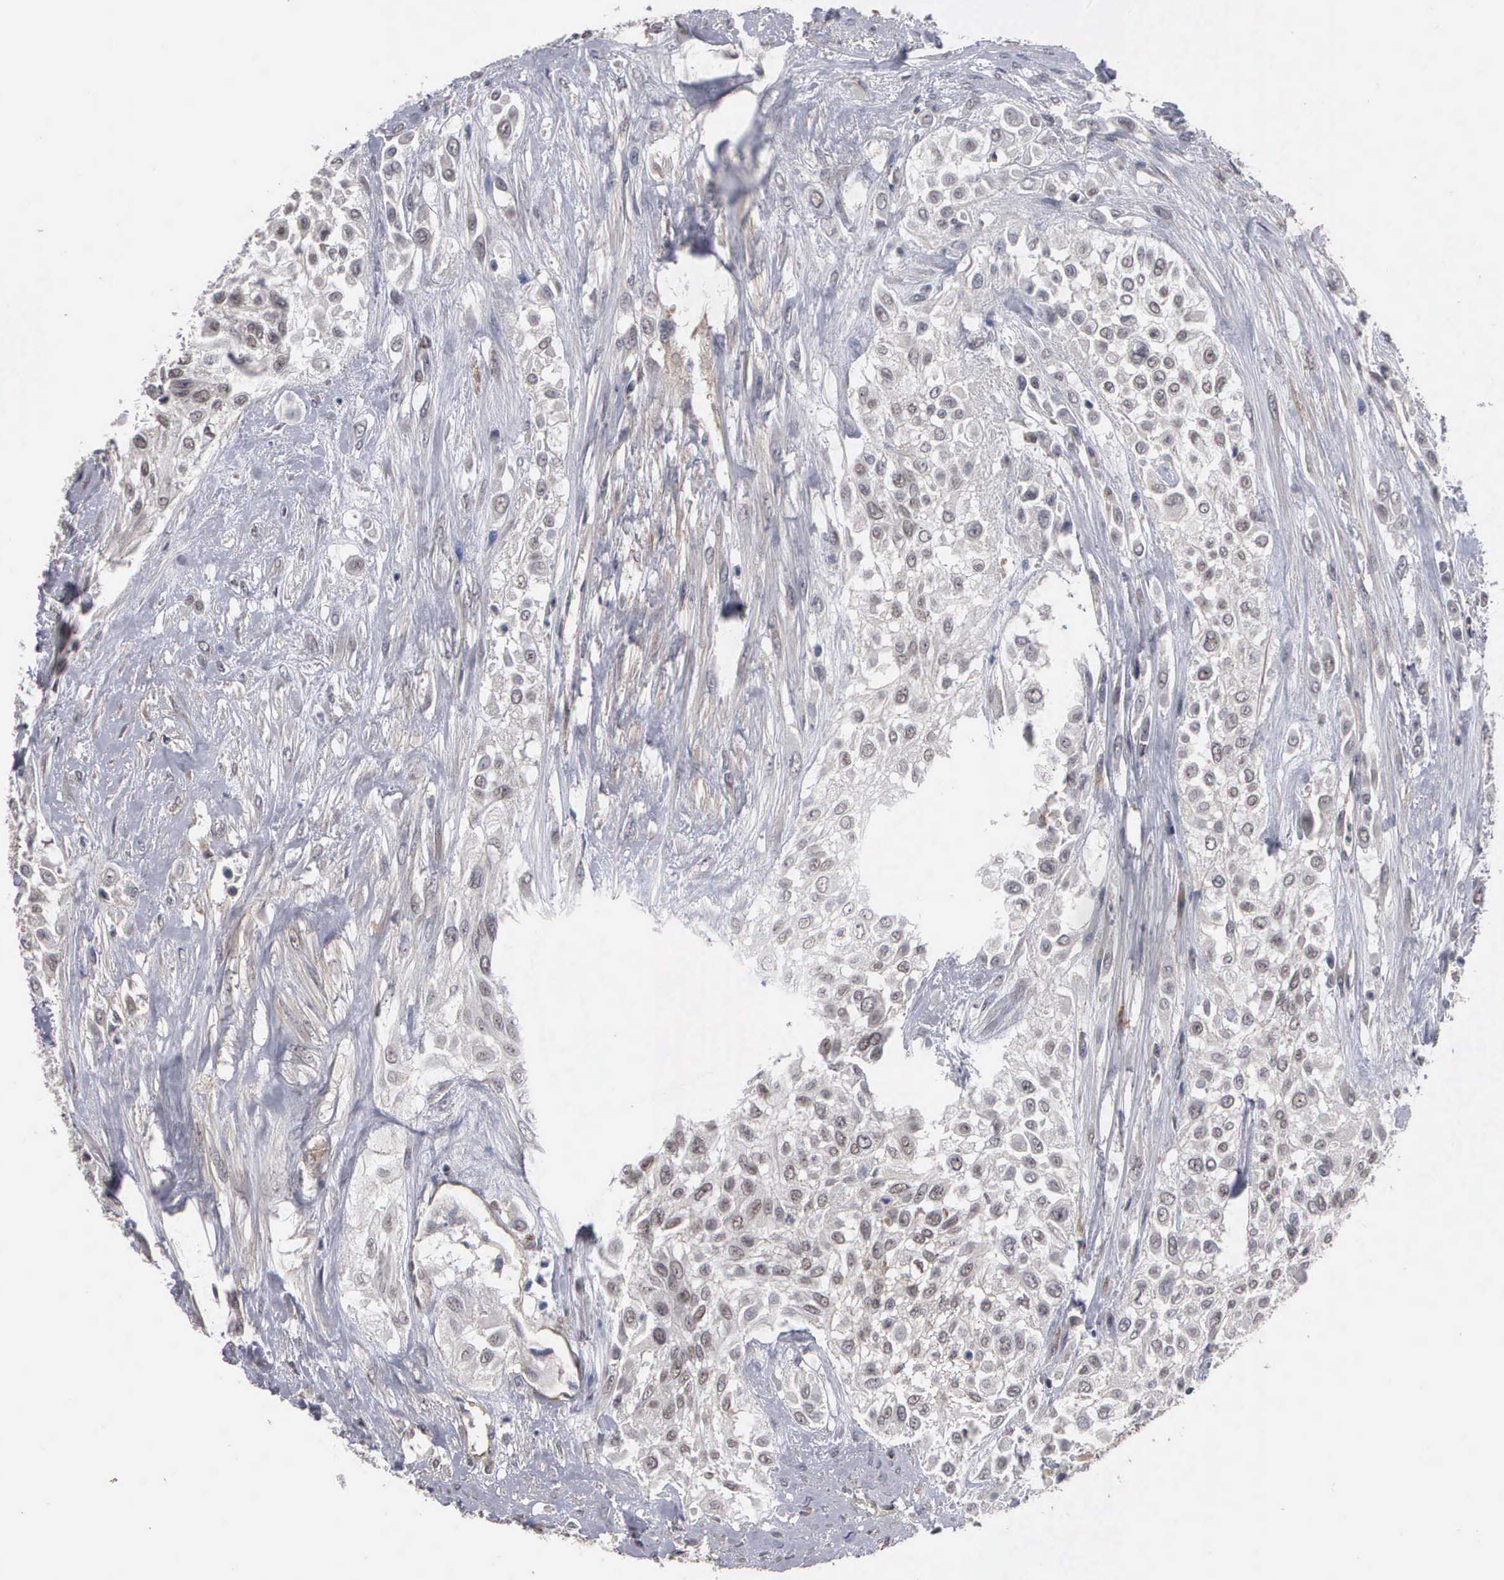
{"staining": {"intensity": "weak", "quantity": "25%-75%", "location": "nuclear"}, "tissue": "urothelial cancer", "cell_type": "Tumor cells", "image_type": "cancer", "snomed": [{"axis": "morphology", "description": "Urothelial carcinoma, High grade"}, {"axis": "topography", "description": "Urinary bladder"}], "caption": "A brown stain labels weak nuclear expression of a protein in high-grade urothelial carcinoma tumor cells.", "gene": "ZBTB33", "patient": {"sex": "male", "age": 57}}